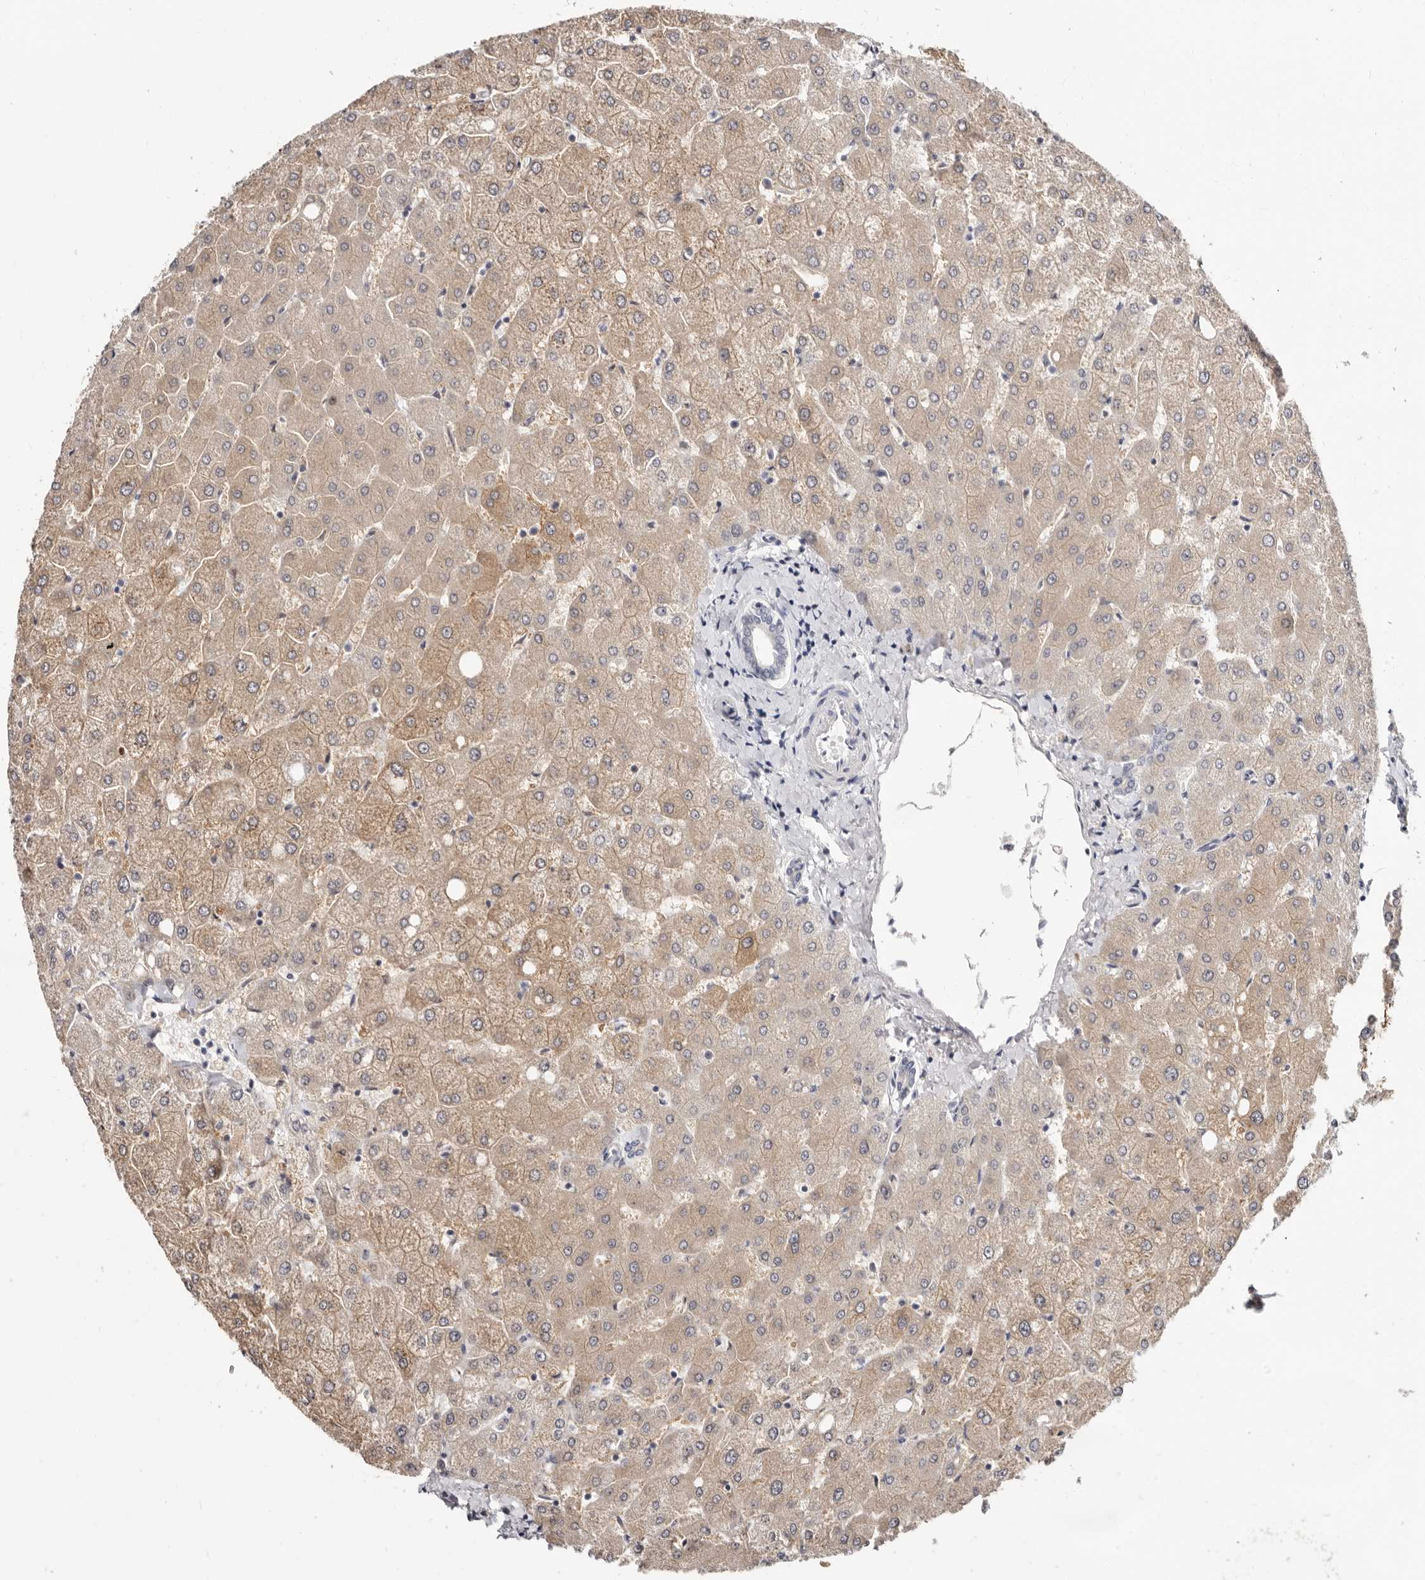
{"staining": {"intensity": "negative", "quantity": "none", "location": "none"}, "tissue": "liver", "cell_type": "Cholangiocytes", "image_type": "normal", "snomed": [{"axis": "morphology", "description": "Normal tissue, NOS"}, {"axis": "topography", "description": "Liver"}], "caption": "This is an IHC histopathology image of normal human liver. There is no expression in cholangiocytes.", "gene": "KLHL4", "patient": {"sex": "female", "age": 54}}